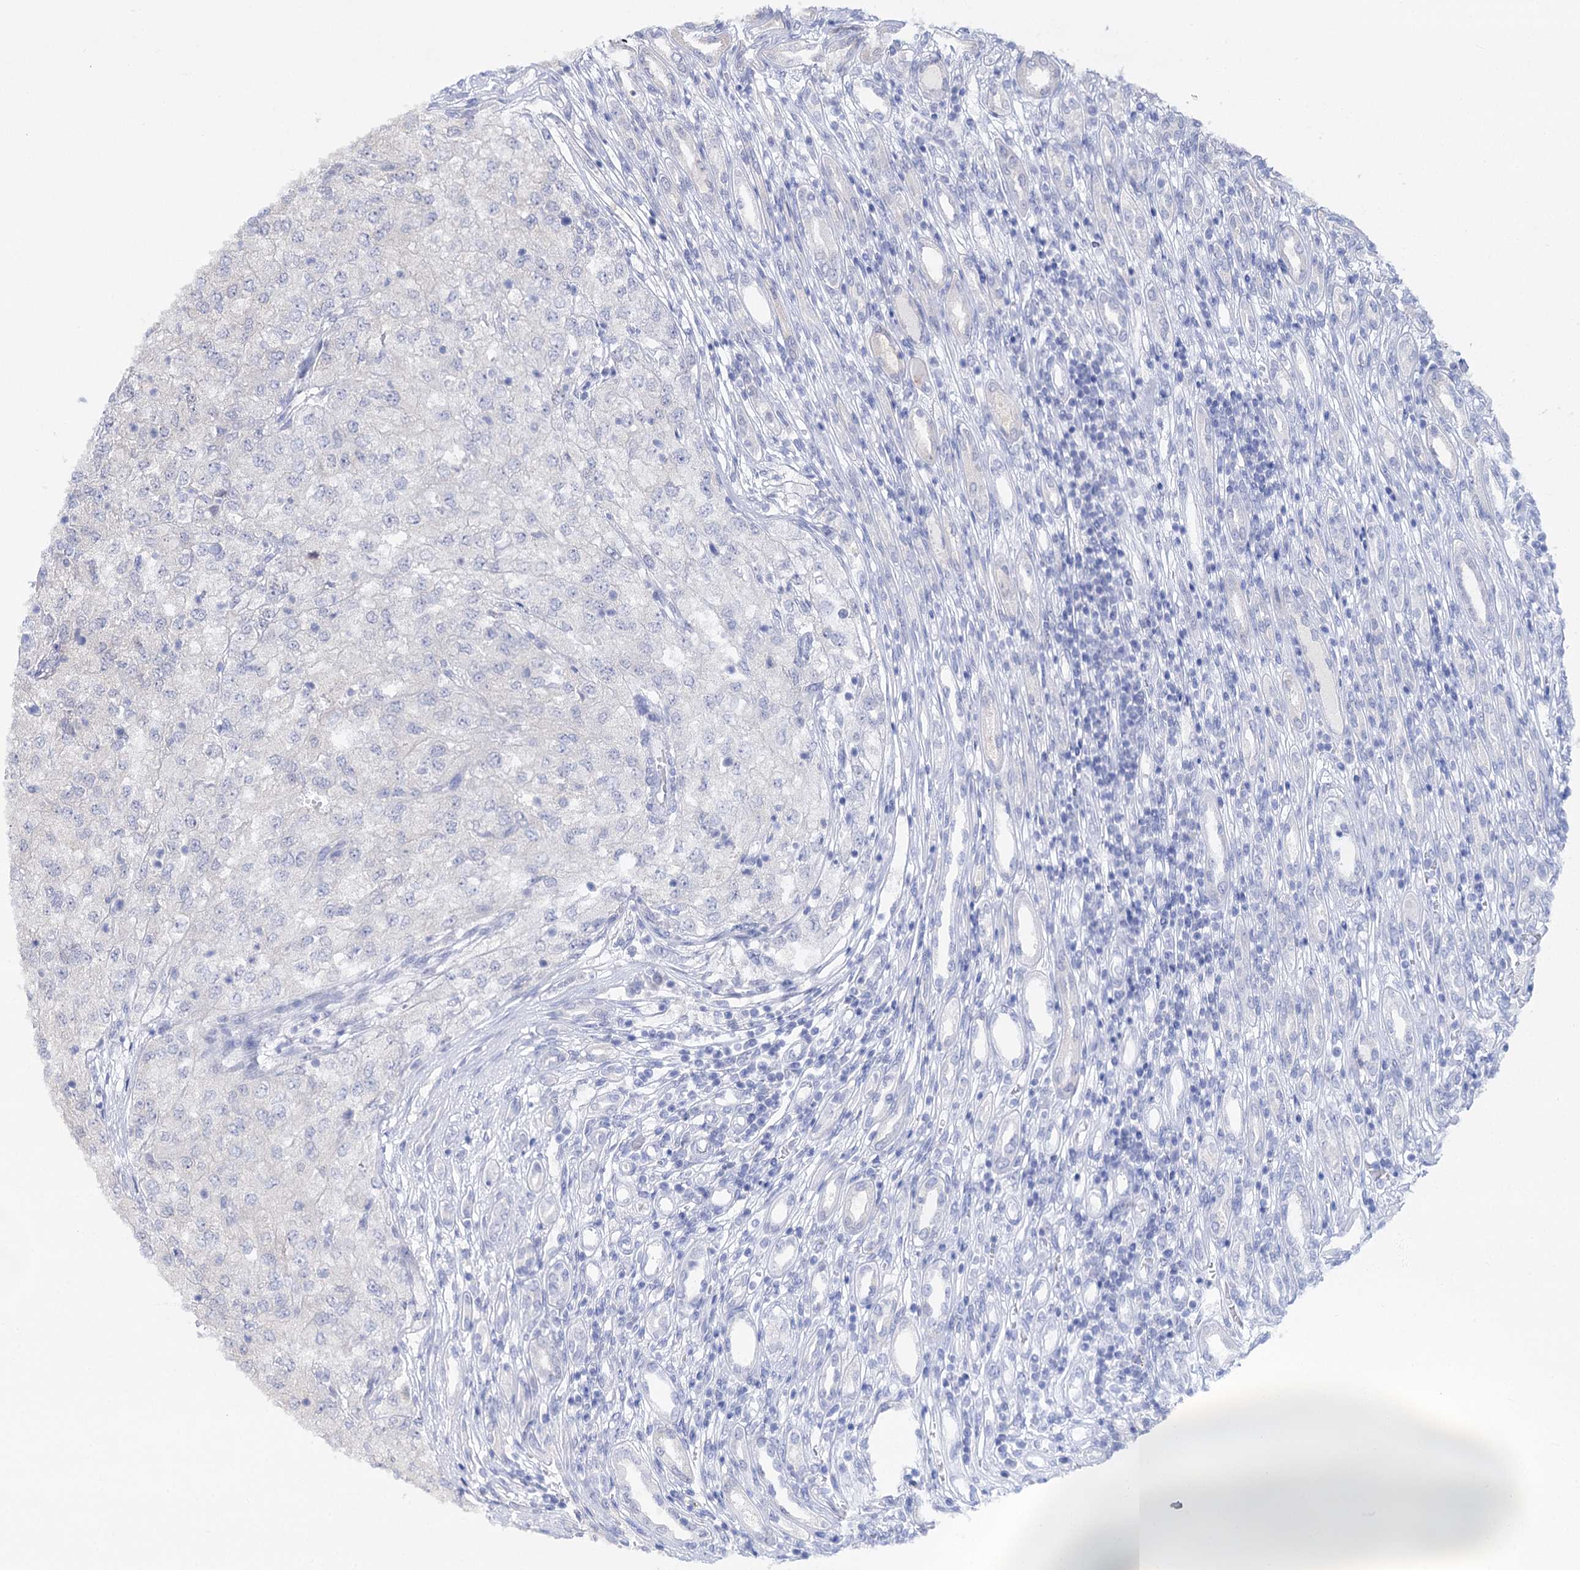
{"staining": {"intensity": "negative", "quantity": "none", "location": "none"}, "tissue": "renal cancer", "cell_type": "Tumor cells", "image_type": "cancer", "snomed": [{"axis": "morphology", "description": "Adenocarcinoma, NOS"}, {"axis": "topography", "description": "Kidney"}], "caption": "Renal cancer (adenocarcinoma) was stained to show a protein in brown. There is no significant positivity in tumor cells.", "gene": "FBXW8", "patient": {"sex": "female", "age": 54}}